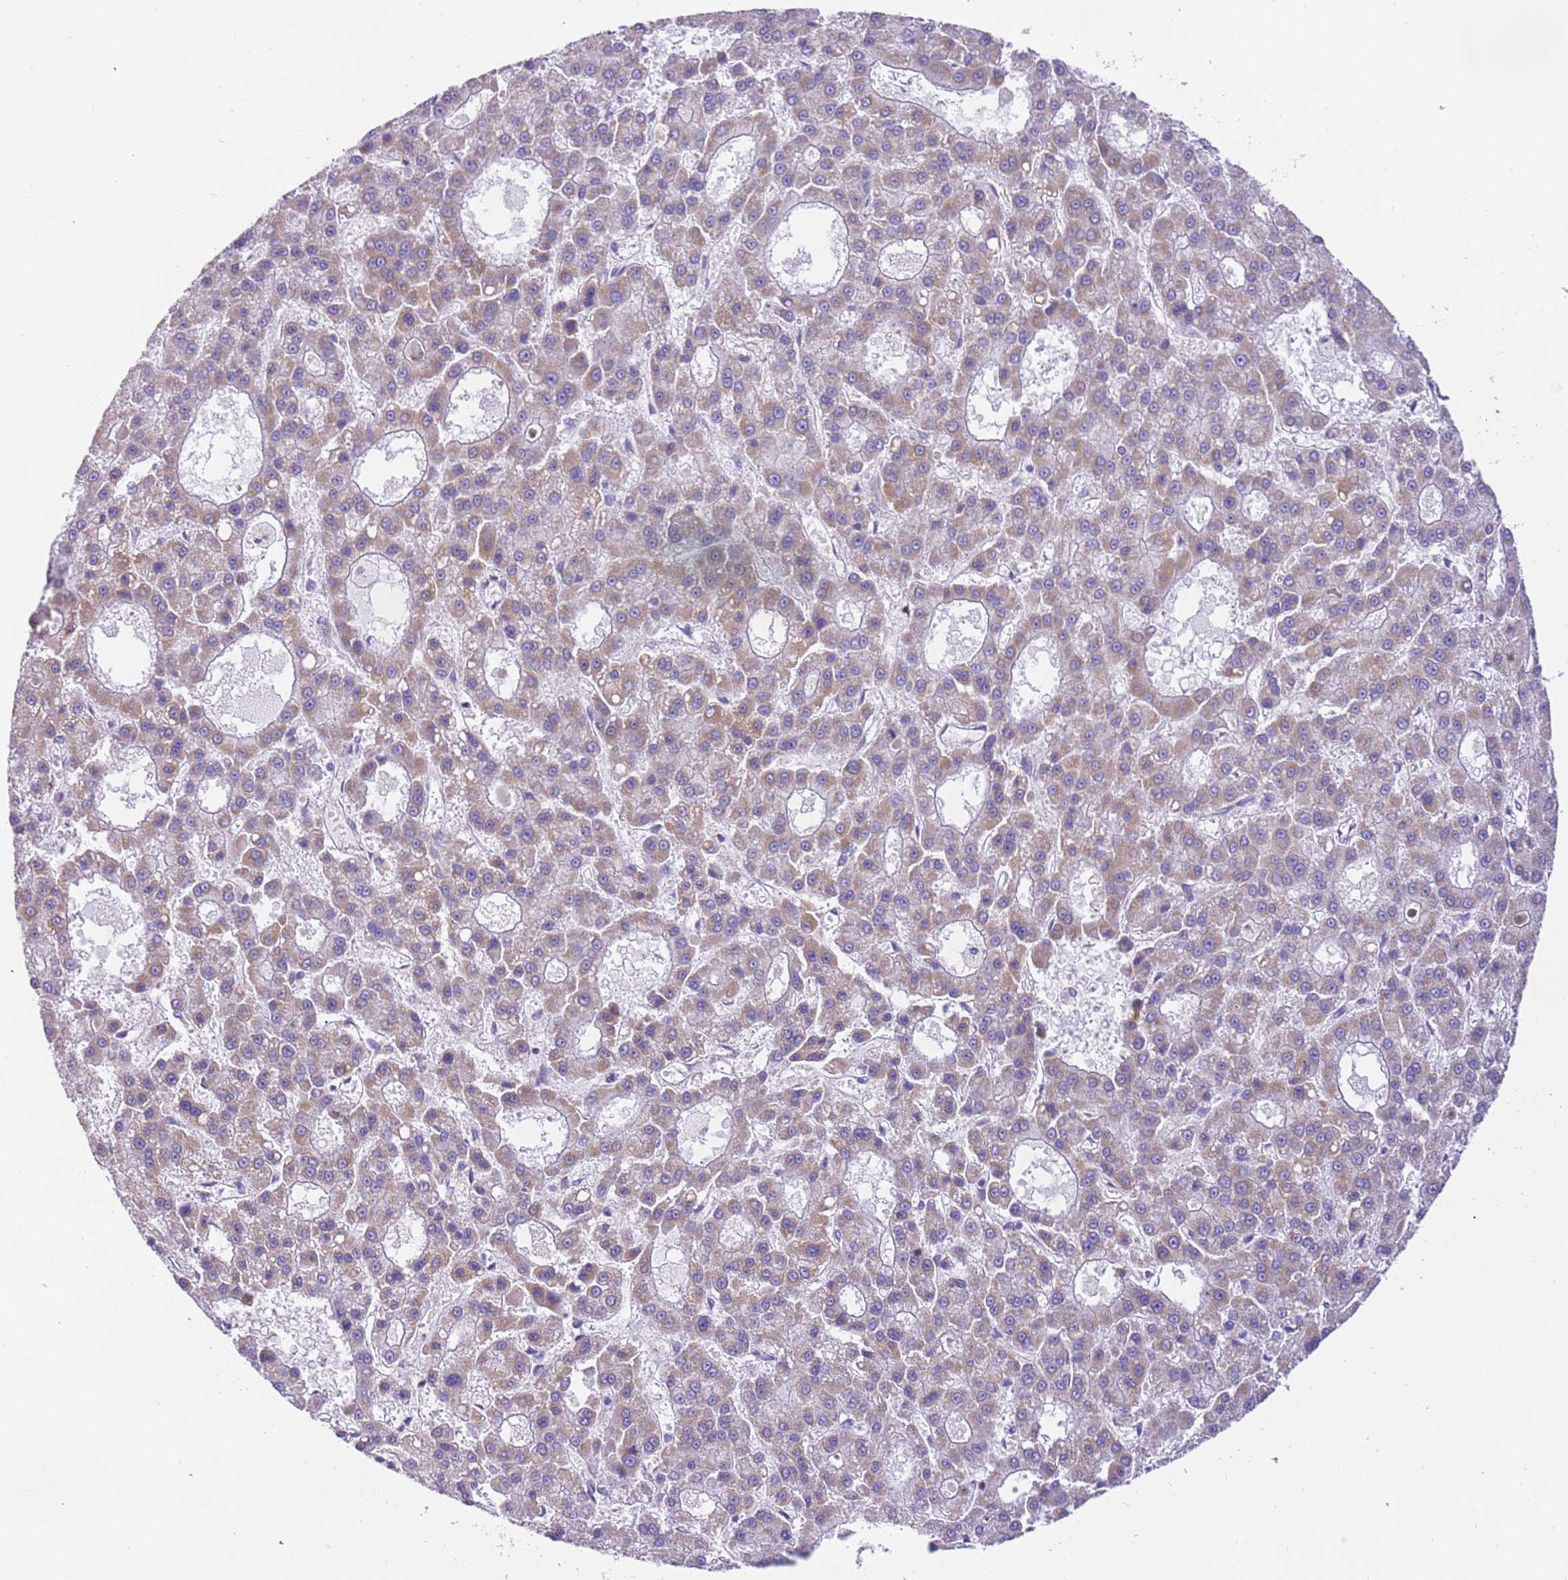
{"staining": {"intensity": "weak", "quantity": ">75%", "location": "cytoplasmic/membranous"}, "tissue": "liver cancer", "cell_type": "Tumor cells", "image_type": "cancer", "snomed": [{"axis": "morphology", "description": "Carcinoma, Hepatocellular, NOS"}, {"axis": "topography", "description": "Liver"}], "caption": "An IHC micrograph of tumor tissue is shown. Protein staining in brown shows weak cytoplasmic/membranous positivity in hepatocellular carcinoma (liver) within tumor cells.", "gene": "SUCLG2", "patient": {"sex": "male", "age": 70}}